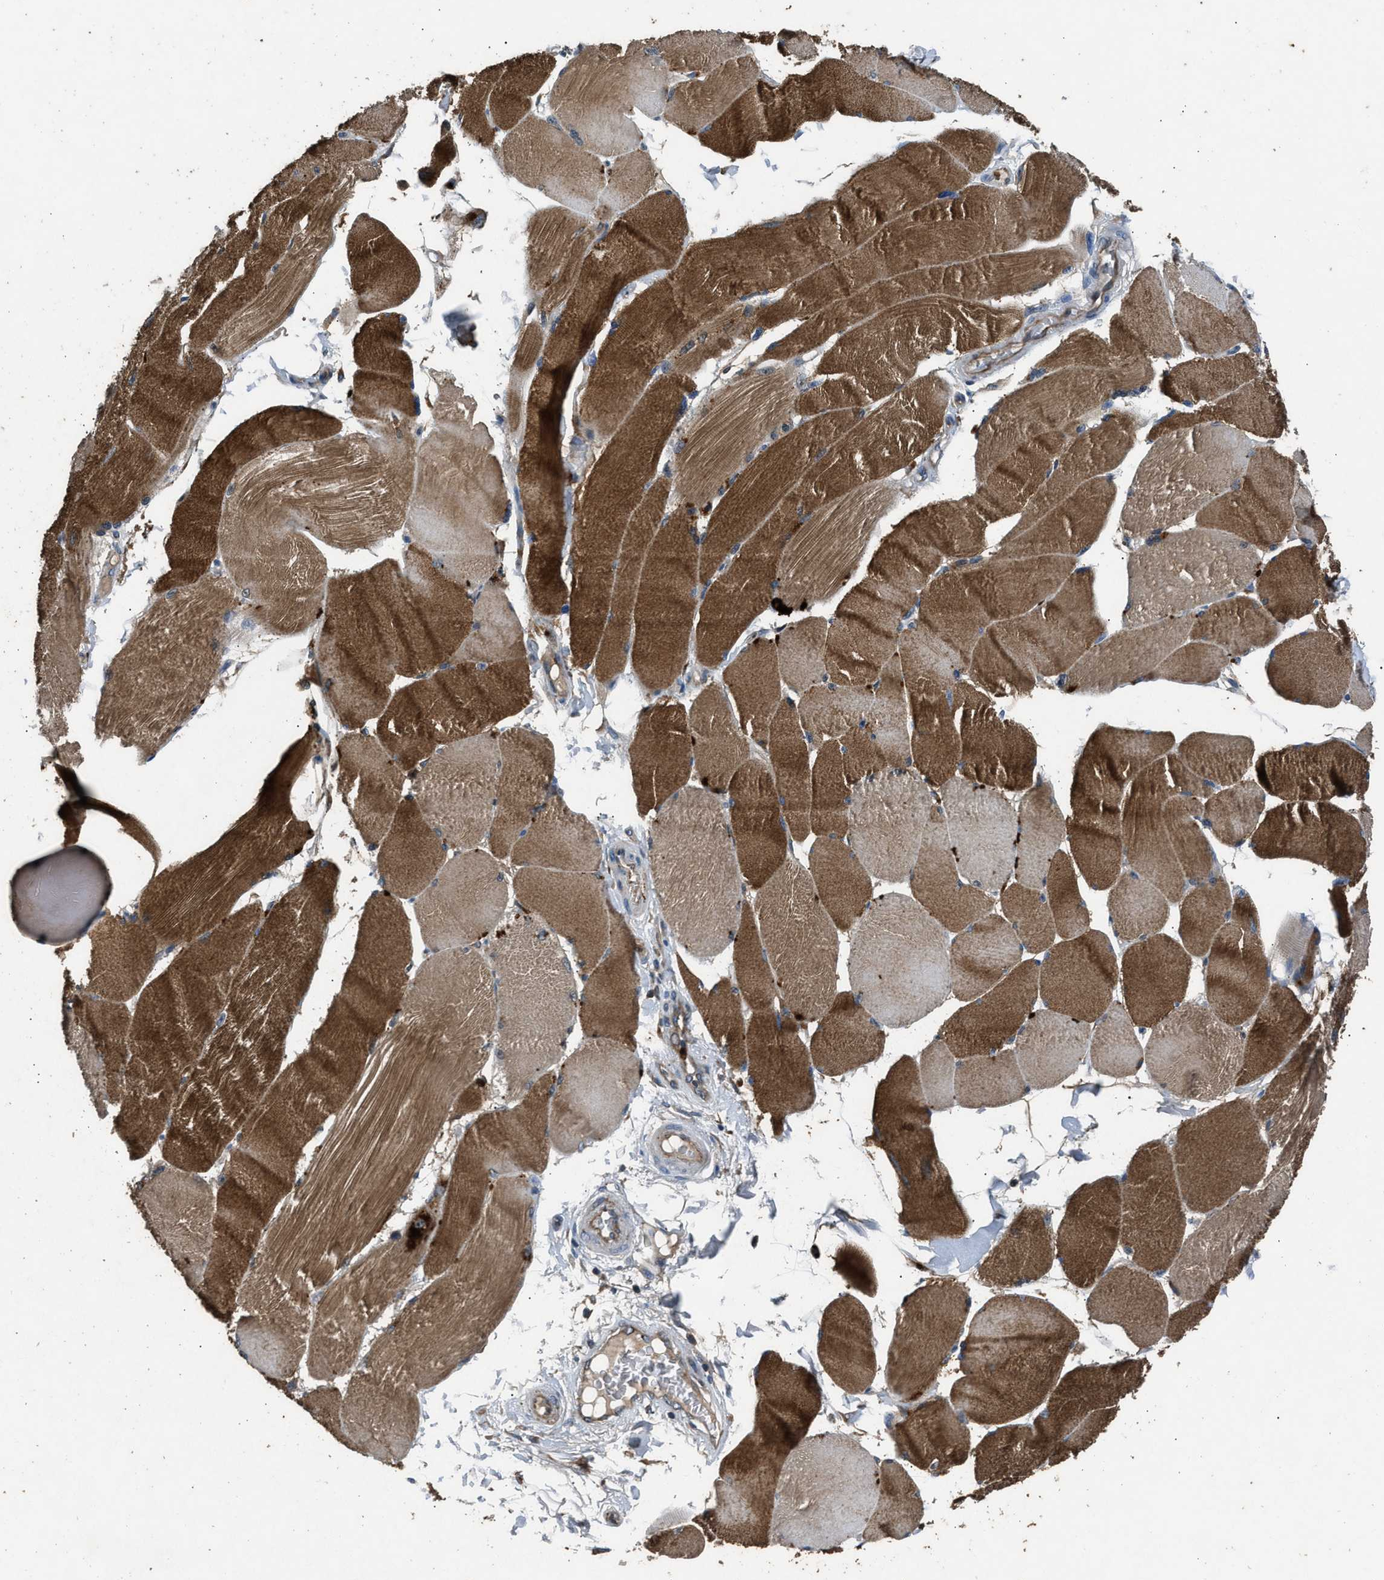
{"staining": {"intensity": "strong", "quantity": ">75%", "location": "cytoplasmic/membranous"}, "tissue": "skeletal muscle", "cell_type": "Myocytes", "image_type": "normal", "snomed": [{"axis": "morphology", "description": "Normal tissue, NOS"}, {"axis": "topography", "description": "Skin"}, {"axis": "topography", "description": "Skeletal muscle"}], "caption": "Brown immunohistochemical staining in unremarkable human skeletal muscle reveals strong cytoplasmic/membranous expression in approximately >75% of myocytes.", "gene": "PPID", "patient": {"sex": "male", "age": 83}}